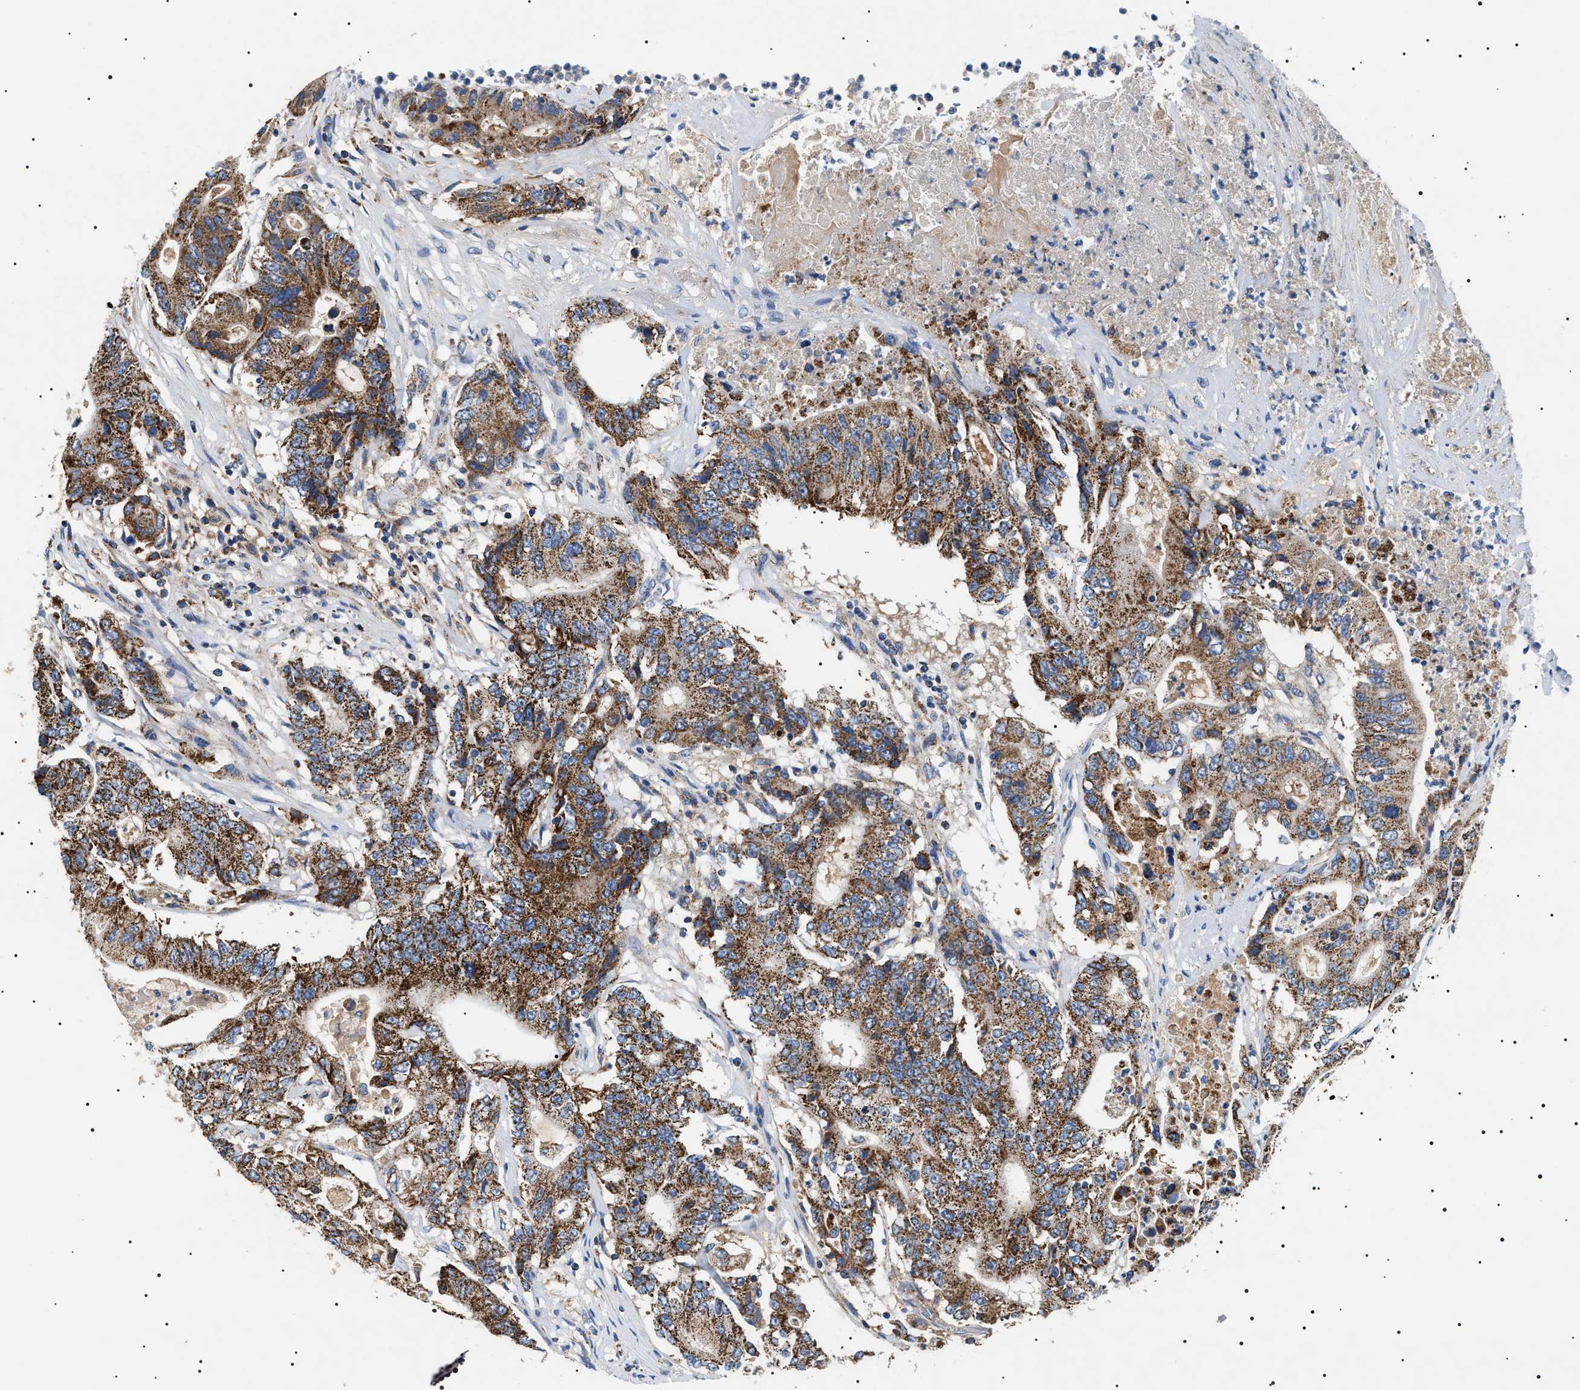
{"staining": {"intensity": "strong", "quantity": ">75%", "location": "cytoplasmic/membranous"}, "tissue": "colorectal cancer", "cell_type": "Tumor cells", "image_type": "cancer", "snomed": [{"axis": "morphology", "description": "Adenocarcinoma, NOS"}, {"axis": "topography", "description": "Colon"}], "caption": "Tumor cells show strong cytoplasmic/membranous positivity in approximately >75% of cells in colorectal cancer (adenocarcinoma).", "gene": "OXSM", "patient": {"sex": "female", "age": 77}}